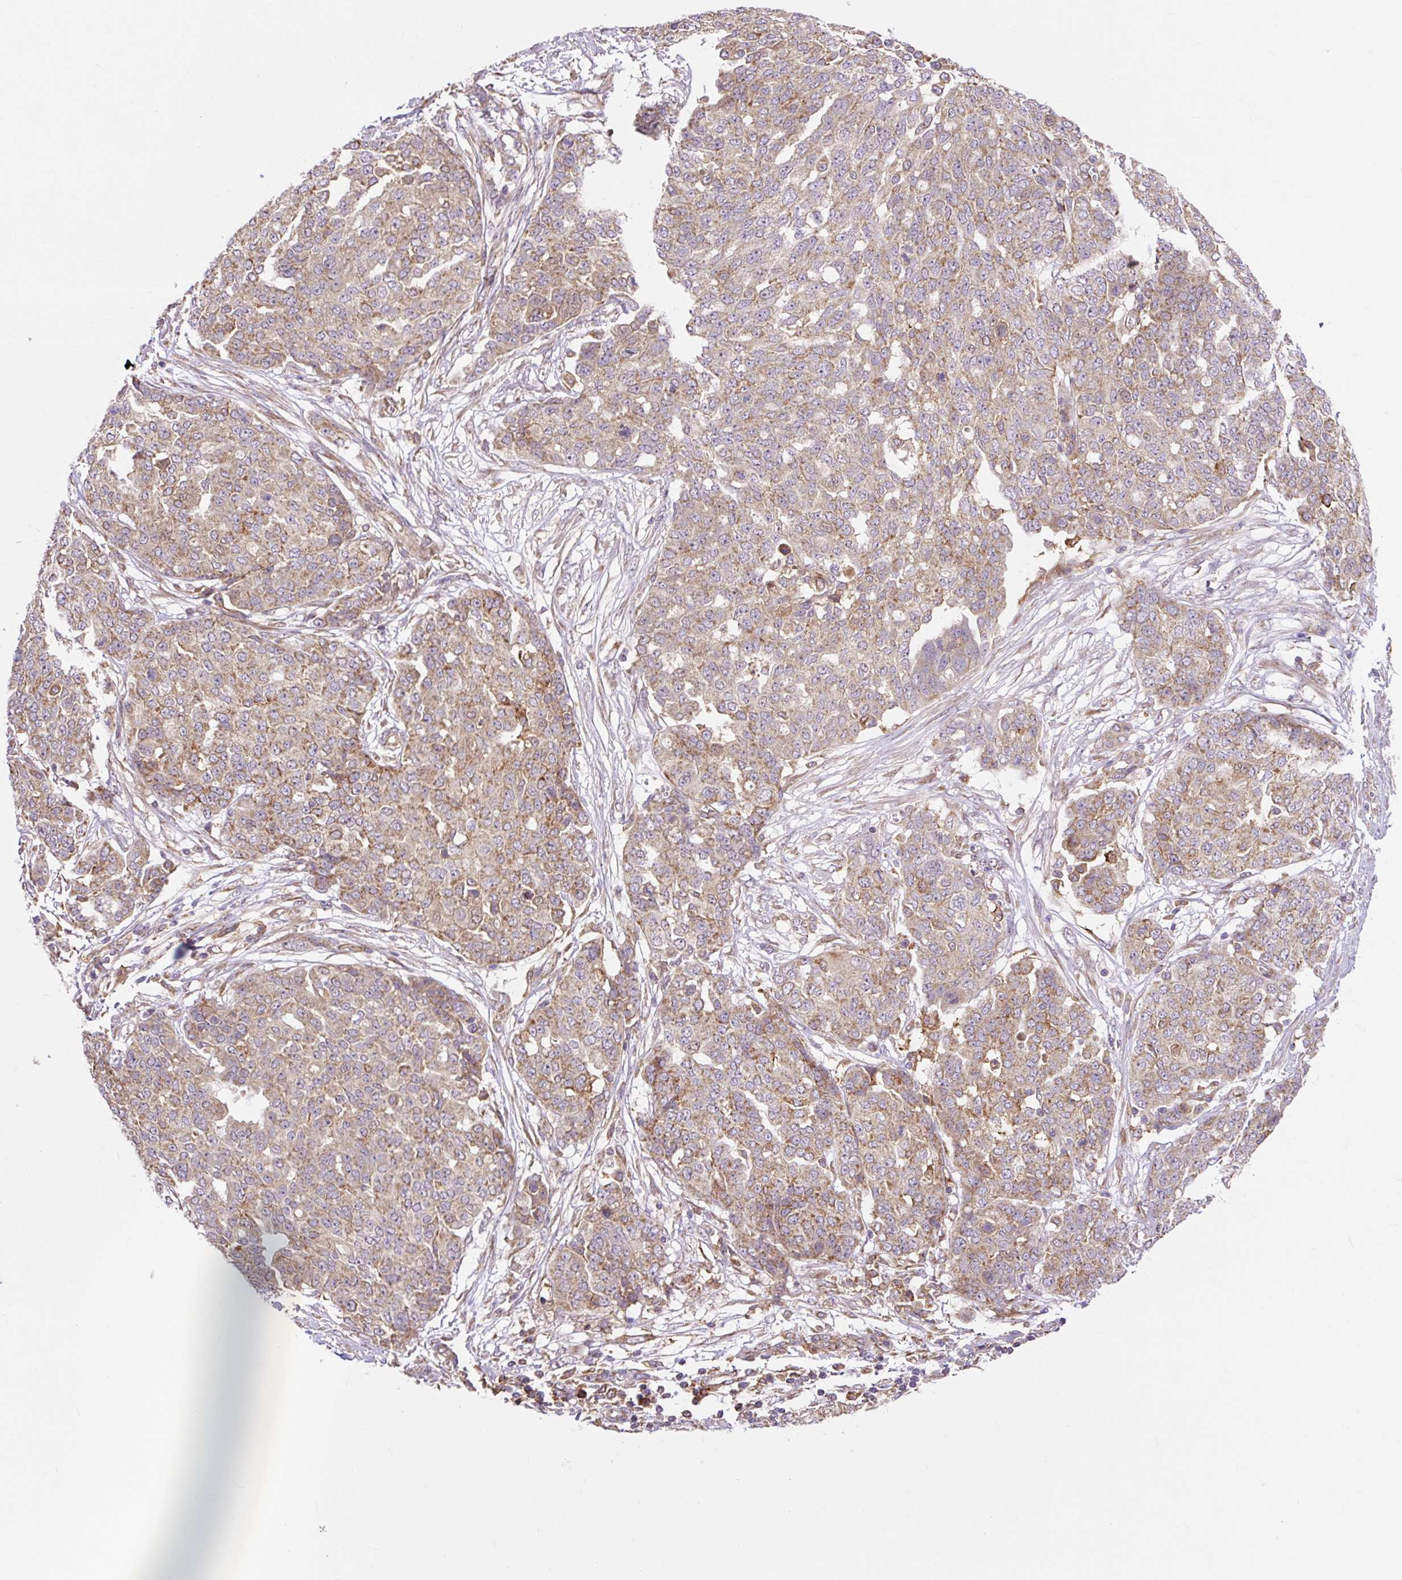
{"staining": {"intensity": "moderate", "quantity": ">75%", "location": "cytoplasmic/membranous"}, "tissue": "ovarian cancer", "cell_type": "Tumor cells", "image_type": "cancer", "snomed": [{"axis": "morphology", "description": "Cystadenocarcinoma, serous, NOS"}, {"axis": "topography", "description": "Soft tissue"}, {"axis": "topography", "description": "Ovary"}], "caption": "Immunohistochemical staining of serous cystadenocarcinoma (ovarian) reveals moderate cytoplasmic/membranous protein staining in approximately >75% of tumor cells. The protein is shown in brown color, while the nuclei are stained blue.", "gene": "TRIAP1", "patient": {"sex": "female", "age": 57}}